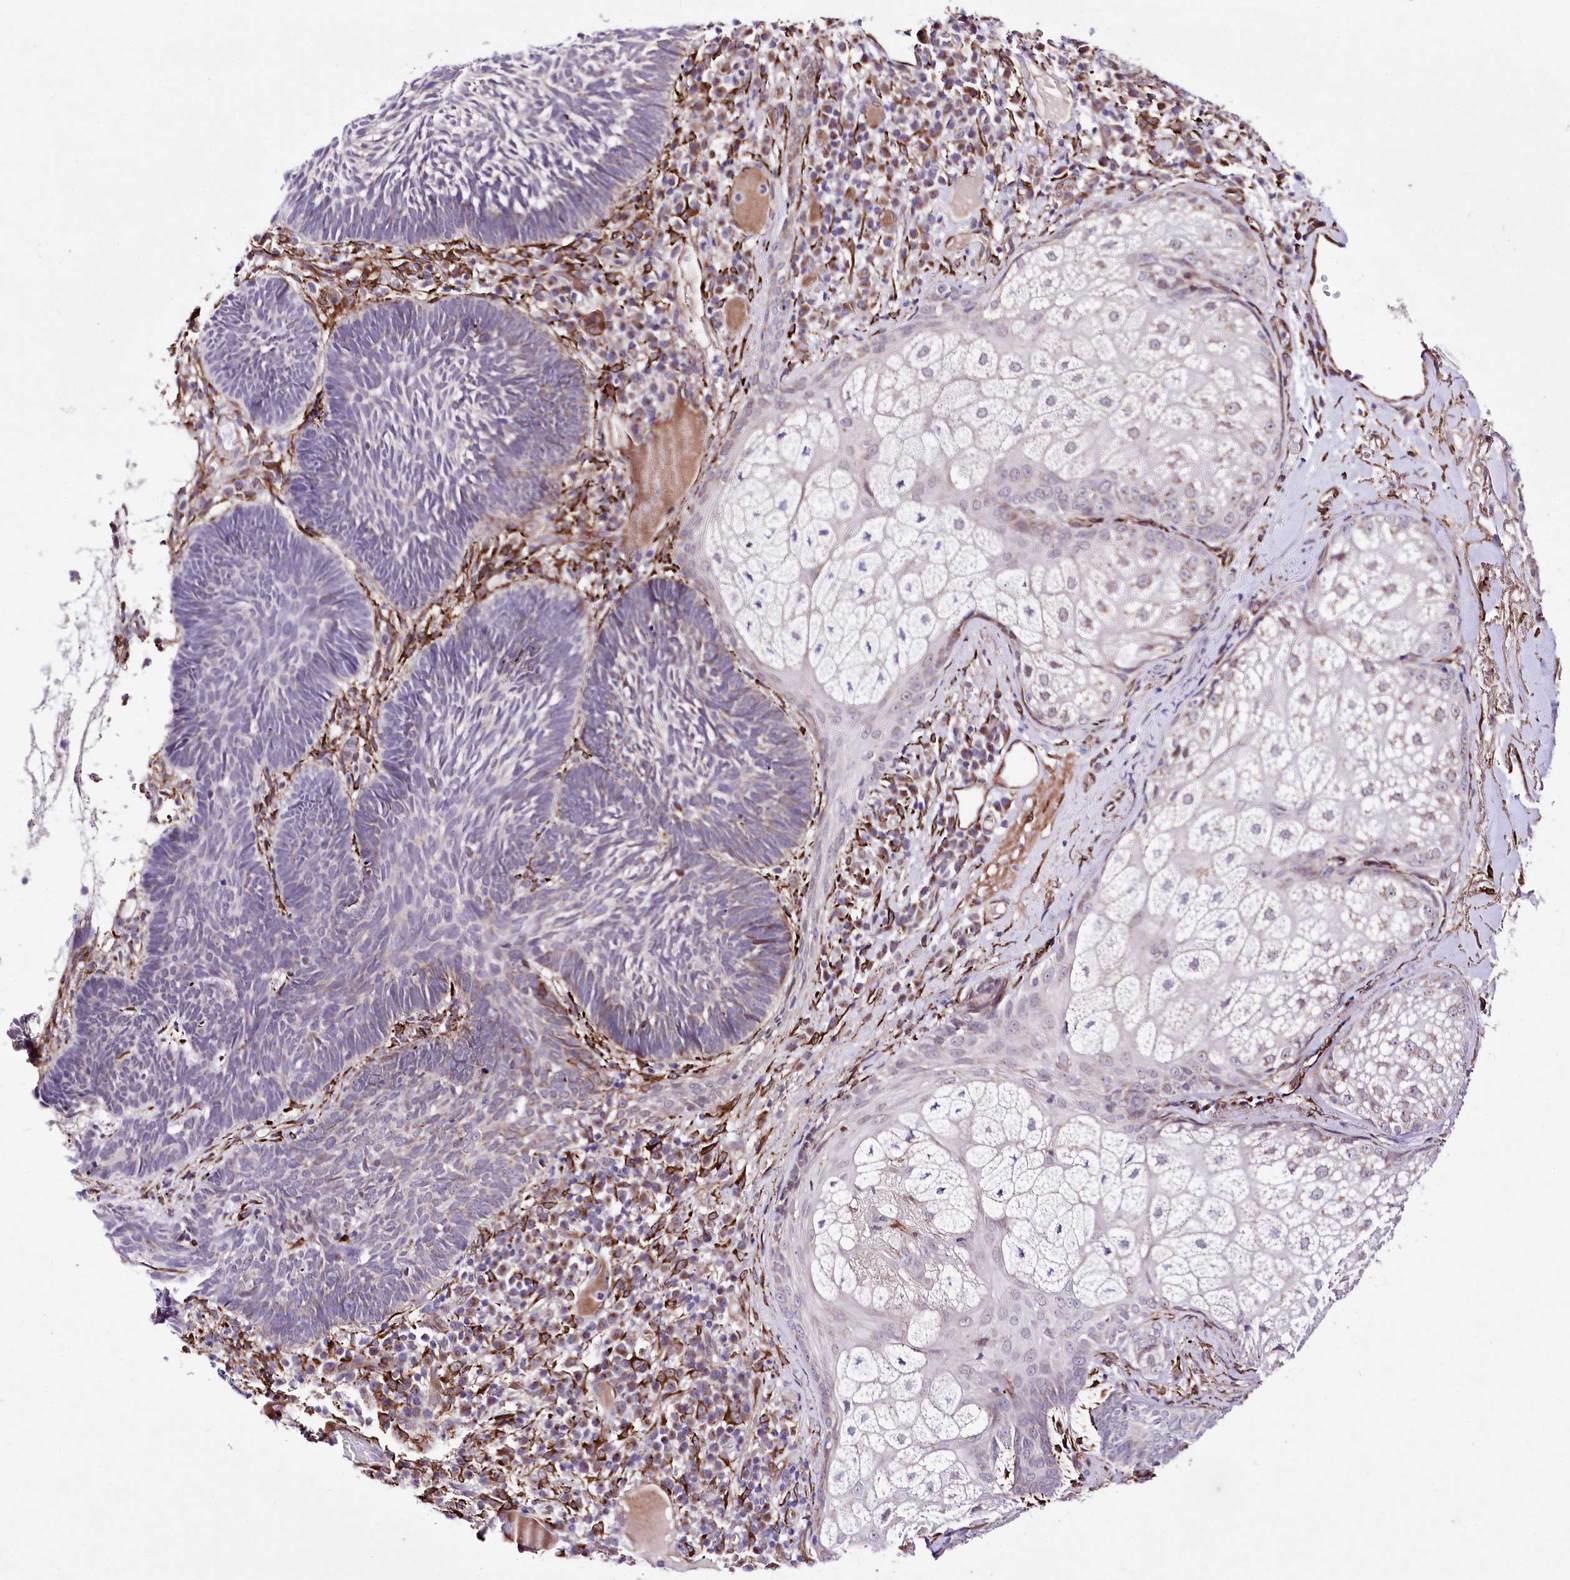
{"staining": {"intensity": "negative", "quantity": "none", "location": "none"}, "tissue": "skin cancer", "cell_type": "Tumor cells", "image_type": "cancer", "snomed": [{"axis": "morphology", "description": "Basal cell carcinoma"}, {"axis": "topography", "description": "Skin"}], "caption": "Immunohistochemistry (IHC) of human skin cancer exhibits no staining in tumor cells.", "gene": "WWC1", "patient": {"sex": "male", "age": 88}}